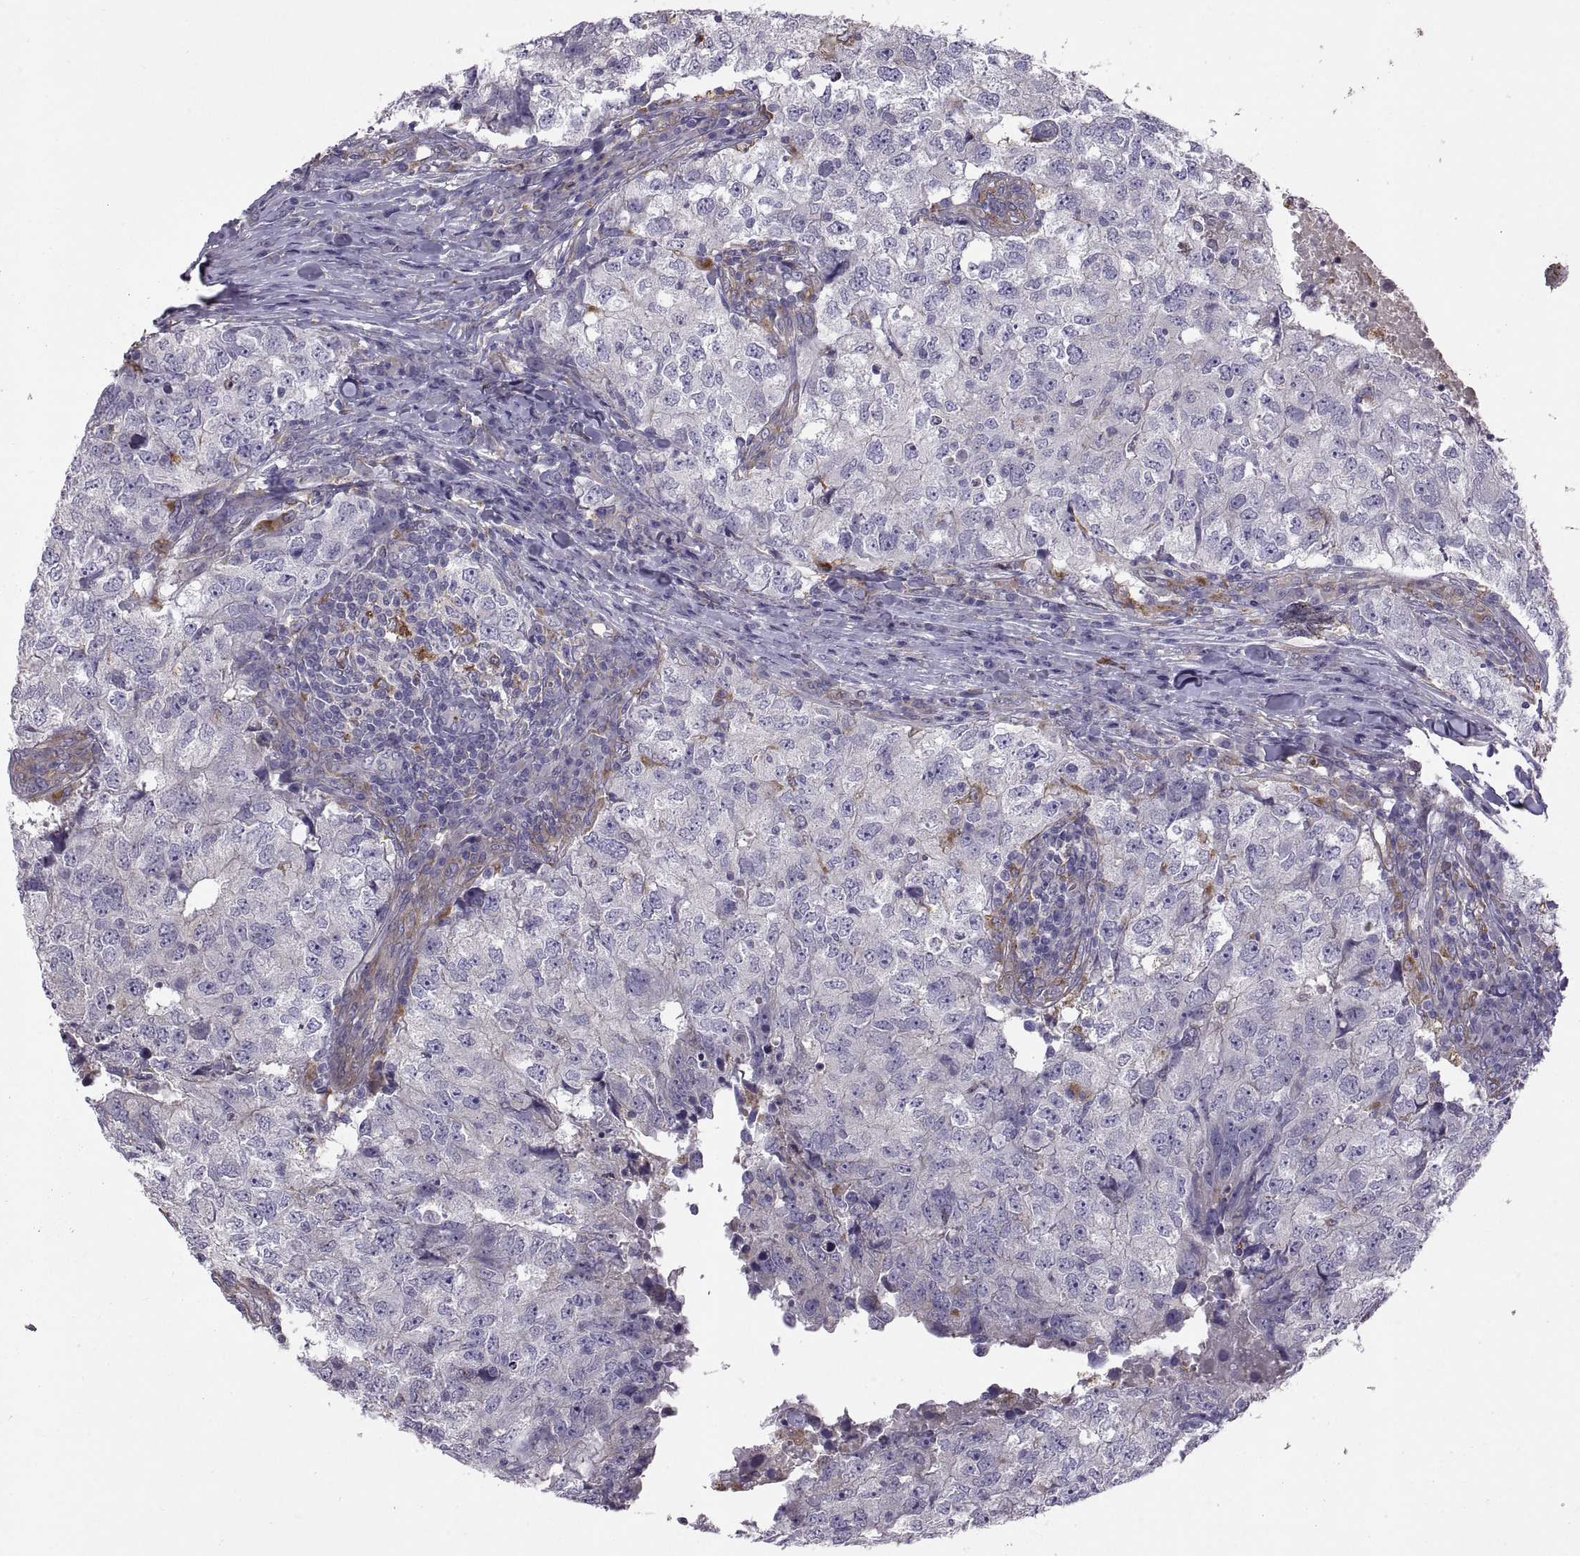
{"staining": {"intensity": "negative", "quantity": "none", "location": "none"}, "tissue": "breast cancer", "cell_type": "Tumor cells", "image_type": "cancer", "snomed": [{"axis": "morphology", "description": "Duct carcinoma"}, {"axis": "topography", "description": "Breast"}], "caption": "Immunohistochemical staining of breast cancer shows no significant positivity in tumor cells.", "gene": "ARSL", "patient": {"sex": "female", "age": 30}}